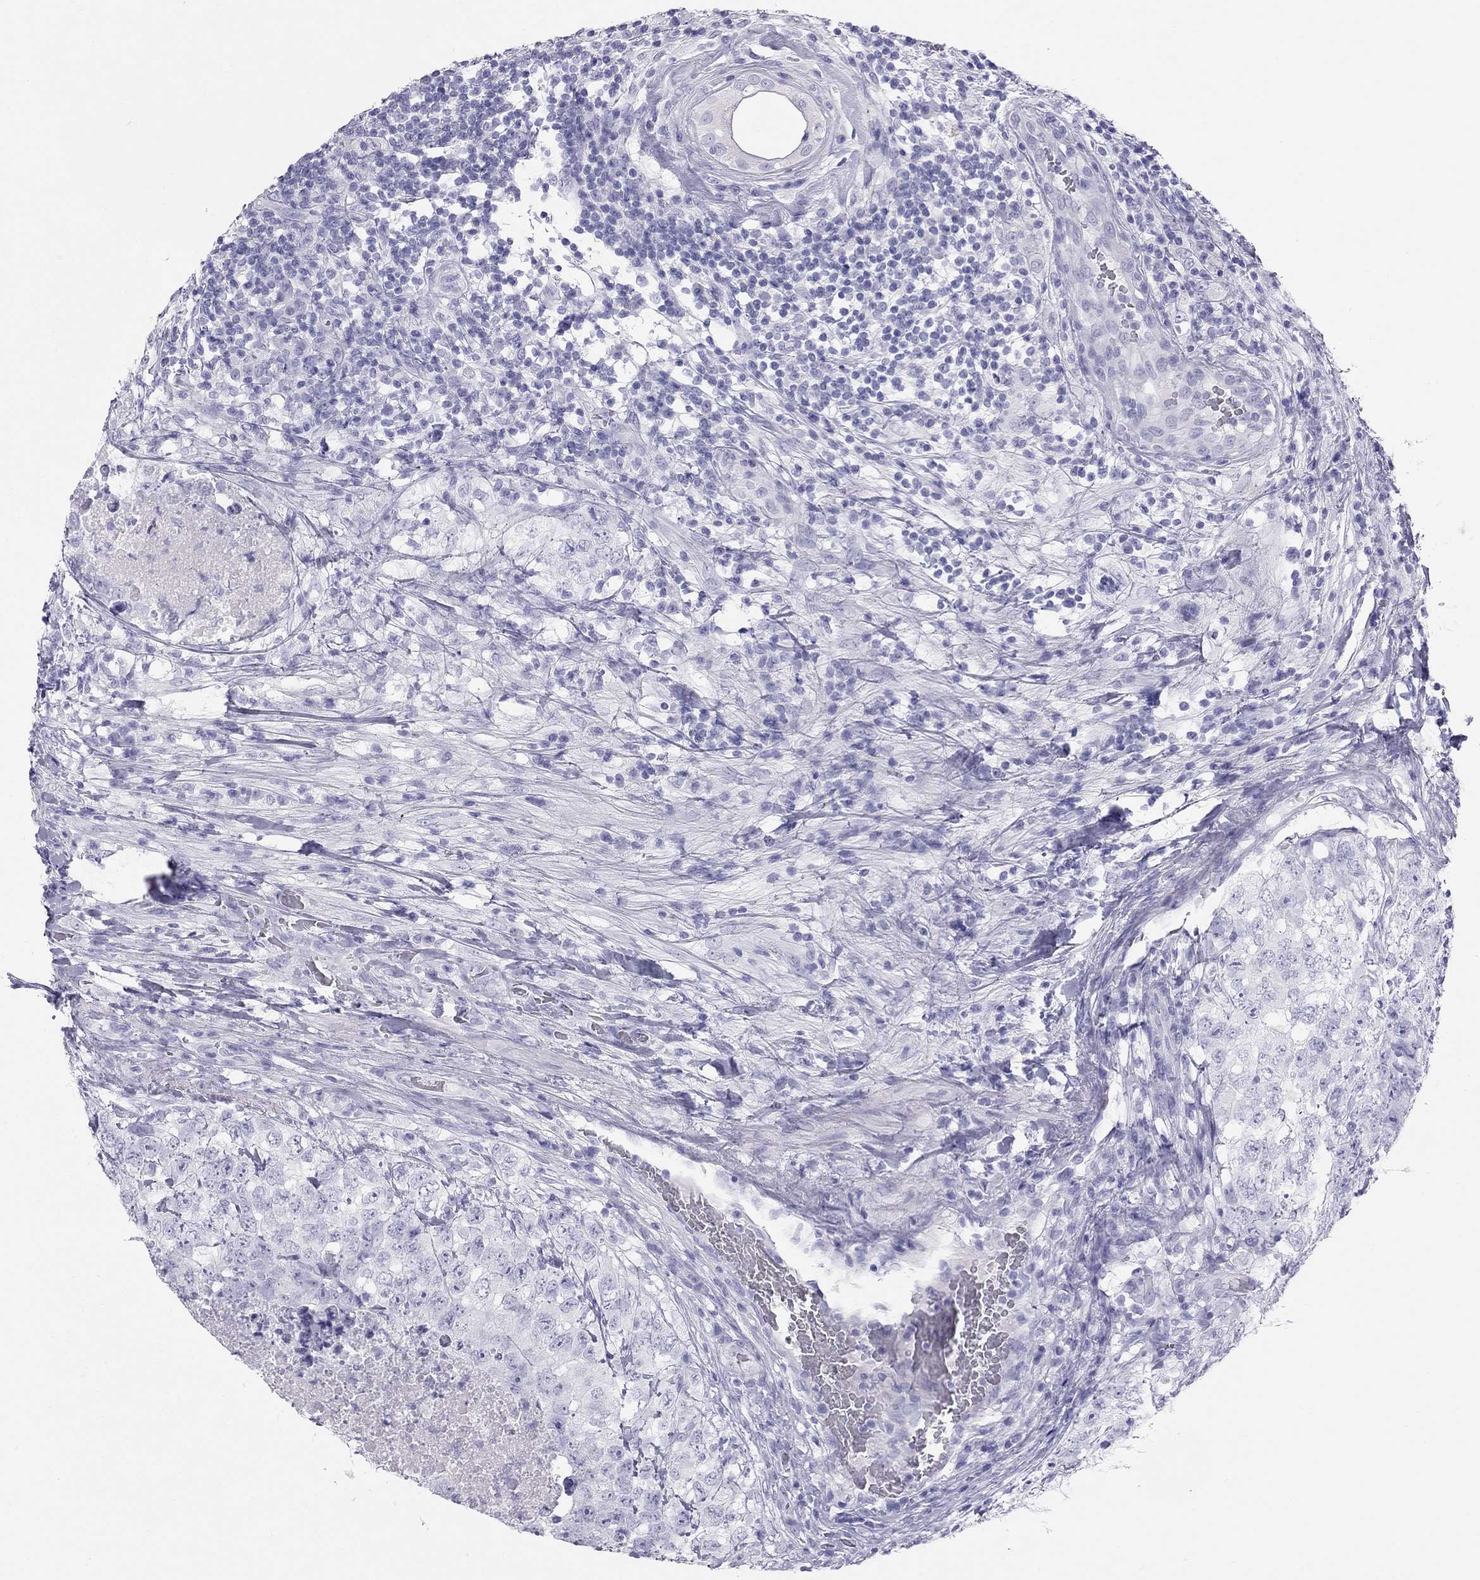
{"staining": {"intensity": "negative", "quantity": "none", "location": "none"}, "tissue": "testis cancer", "cell_type": "Tumor cells", "image_type": "cancer", "snomed": [{"axis": "morphology", "description": "Seminoma, NOS"}, {"axis": "topography", "description": "Testis"}], "caption": "Immunohistochemical staining of human testis cancer (seminoma) demonstrates no significant expression in tumor cells. Nuclei are stained in blue.", "gene": "TRPM3", "patient": {"sex": "male", "age": 34}}